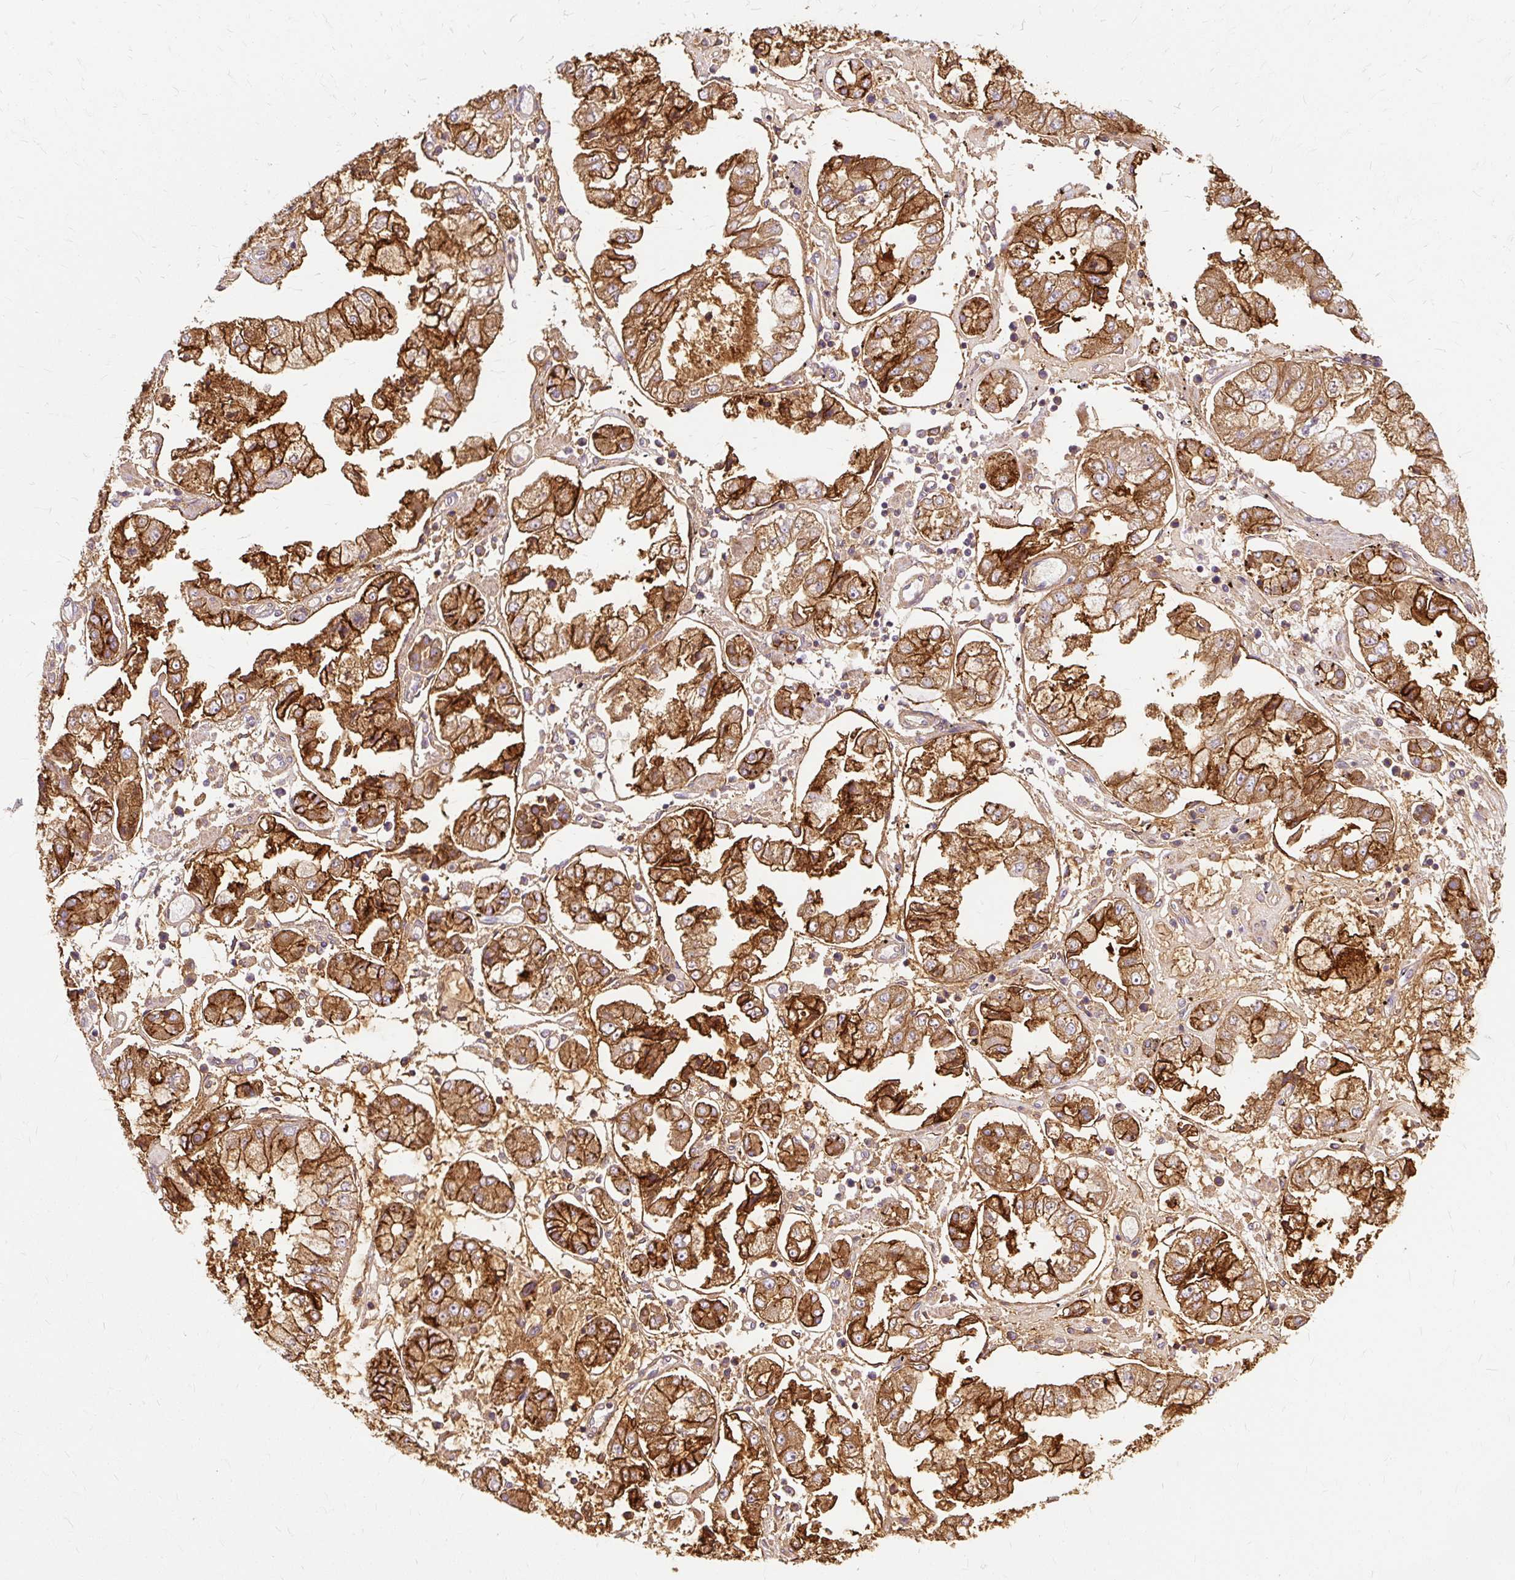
{"staining": {"intensity": "strong", "quantity": ">75%", "location": "cytoplasmic/membranous"}, "tissue": "stomach cancer", "cell_type": "Tumor cells", "image_type": "cancer", "snomed": [{"axis": "morphology", "description": "Adenocarcinoma, NOS"}, {"axis": "topography", "description": "Stomach"}], "caption": "Immunohistochemistry image of human adenocarcinoma (stomach) stained for a protein (brown), which demonstrates high levels of strong cytoplasmic/membranous staining in approximately >75% of tumor cells.", "gene": "TSPAN8", "patient": {"sex": "male", "age": 76}}